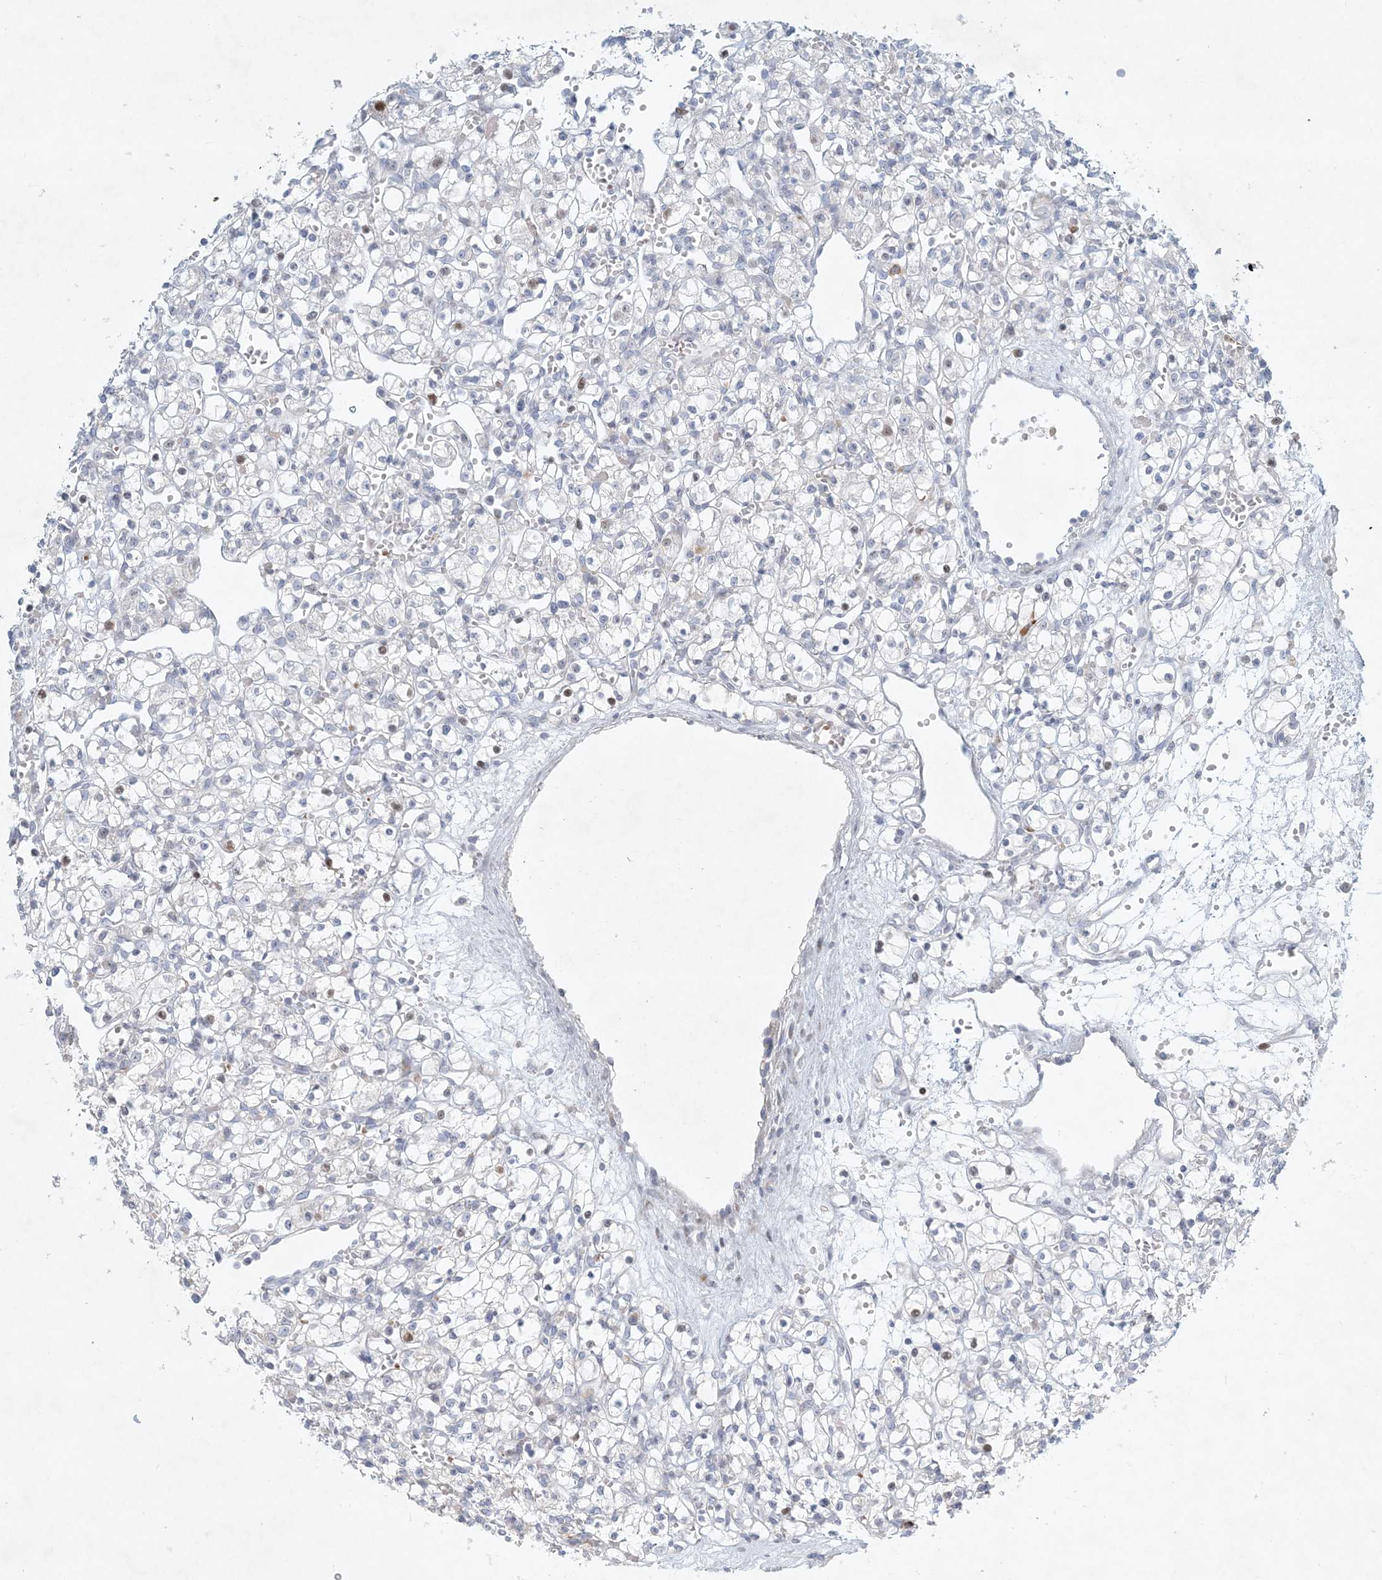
{"staining": {"intensity": "moderate", "quantity": "<25%", "location": "nuclear"}, "tissue": "renal cancer", "cell_type": "Tumor cells", "image_type": "cancer", "snomed": [{"axis": "morphology", "description": "Adenocarcinoma, NOS"}, {"axis": "topography", "description": "Kidney"}], "caption": "This is an image of immunohistochemistry (IHC) staining of renal adenocarcinoma, which shows moderate expression in the nuclear of tumor cells.", "gene": "ZNF385D", "patient": {"sex": "female", "age": 59}}